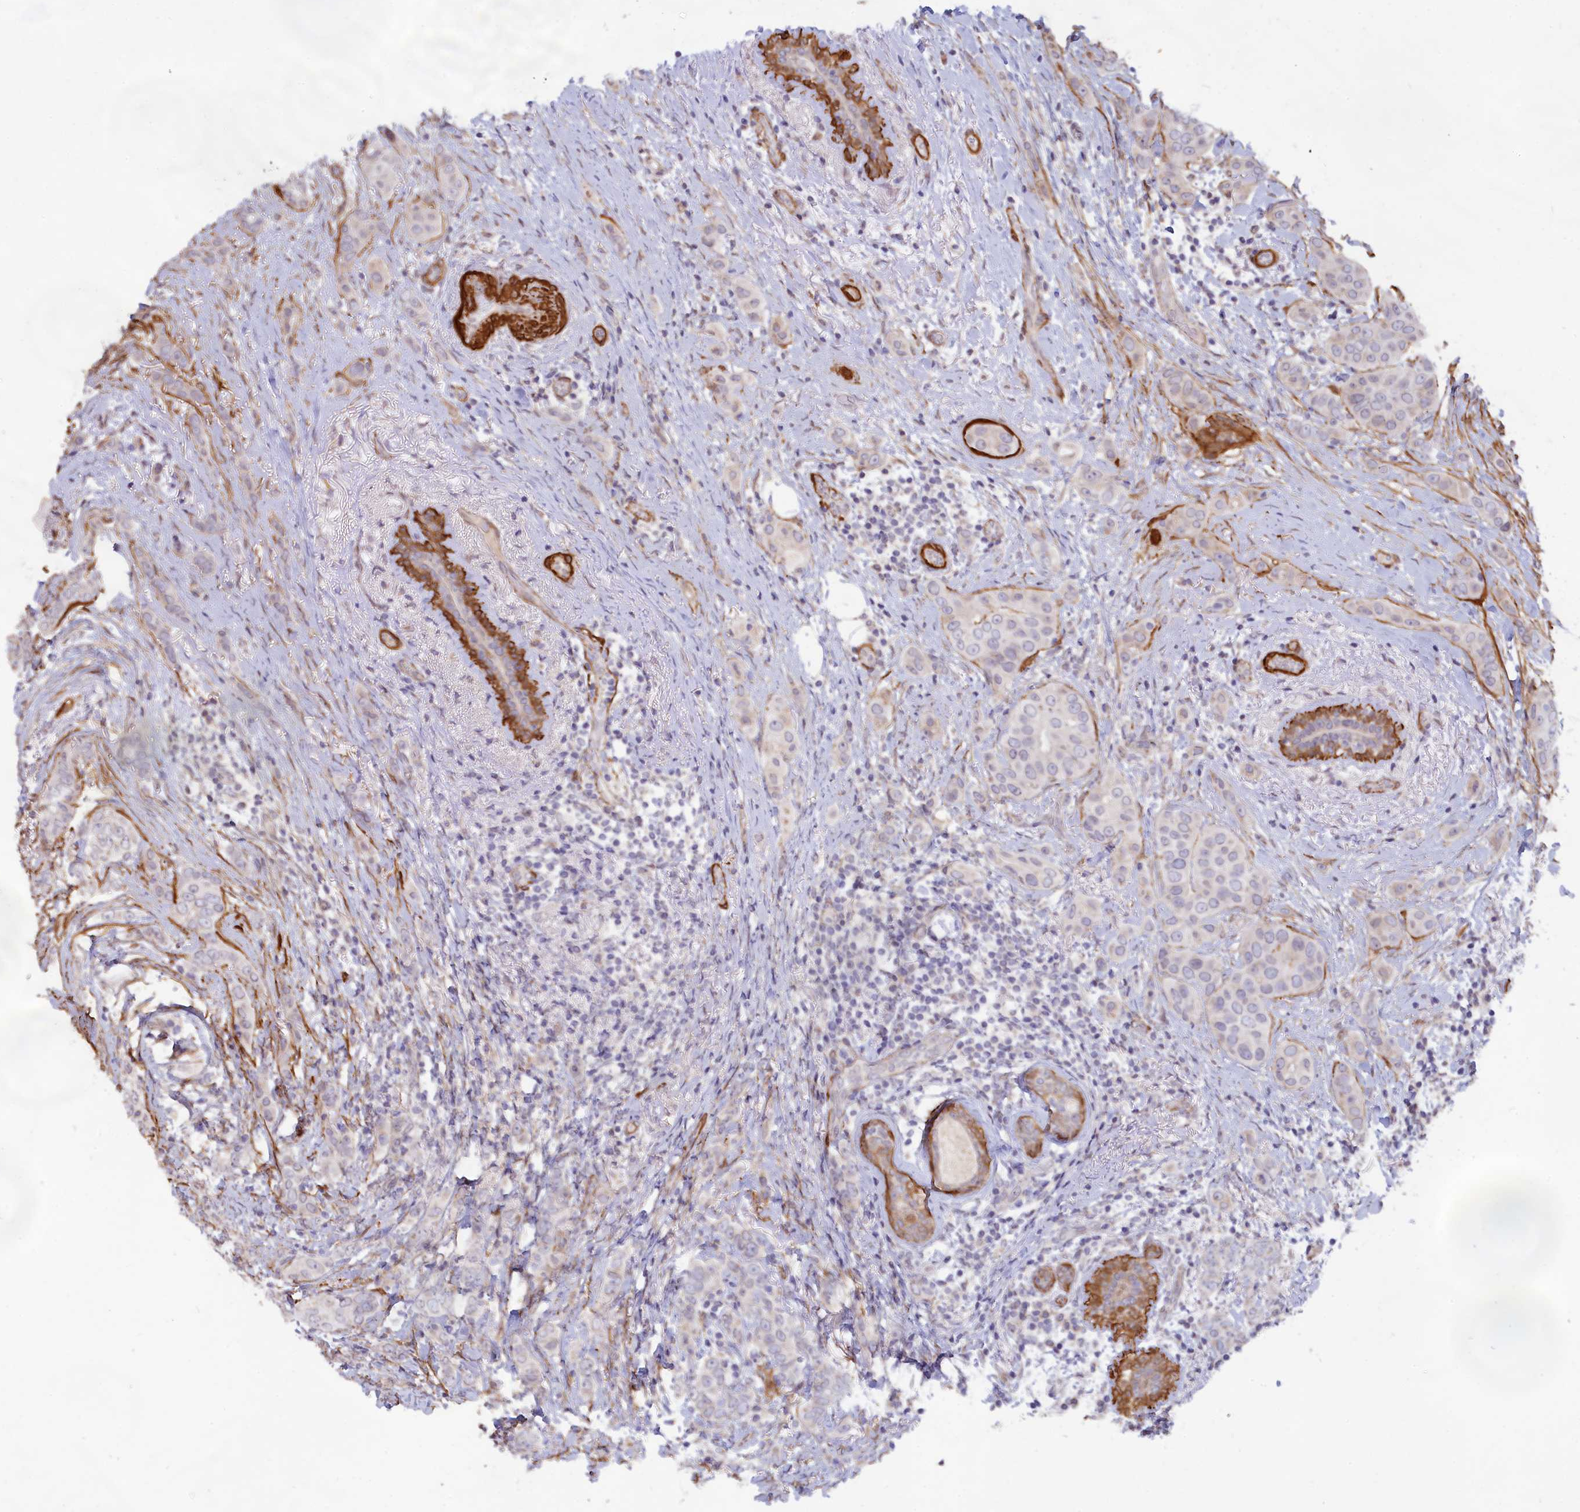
{"staining": {"intensity": "negative", "quantity": "none", "location": "none"}, "tissue": "breast cancer", "cell_type": "Tumor cells", "image_type": "cancer", "snomed": [{"axis": "morphology", "description": "Lobular carcinoma"}, {"axis": "topography", "description": "Breast"}], "caption": "DAB (3,3'-diaminobenzidine) immunohistochemical staining of human lobular carcinoma (breast) demonstrates no significant expression in tumor cells.", "gene": "CCDC154", "patient": {"sex": "female", "age": 51}}